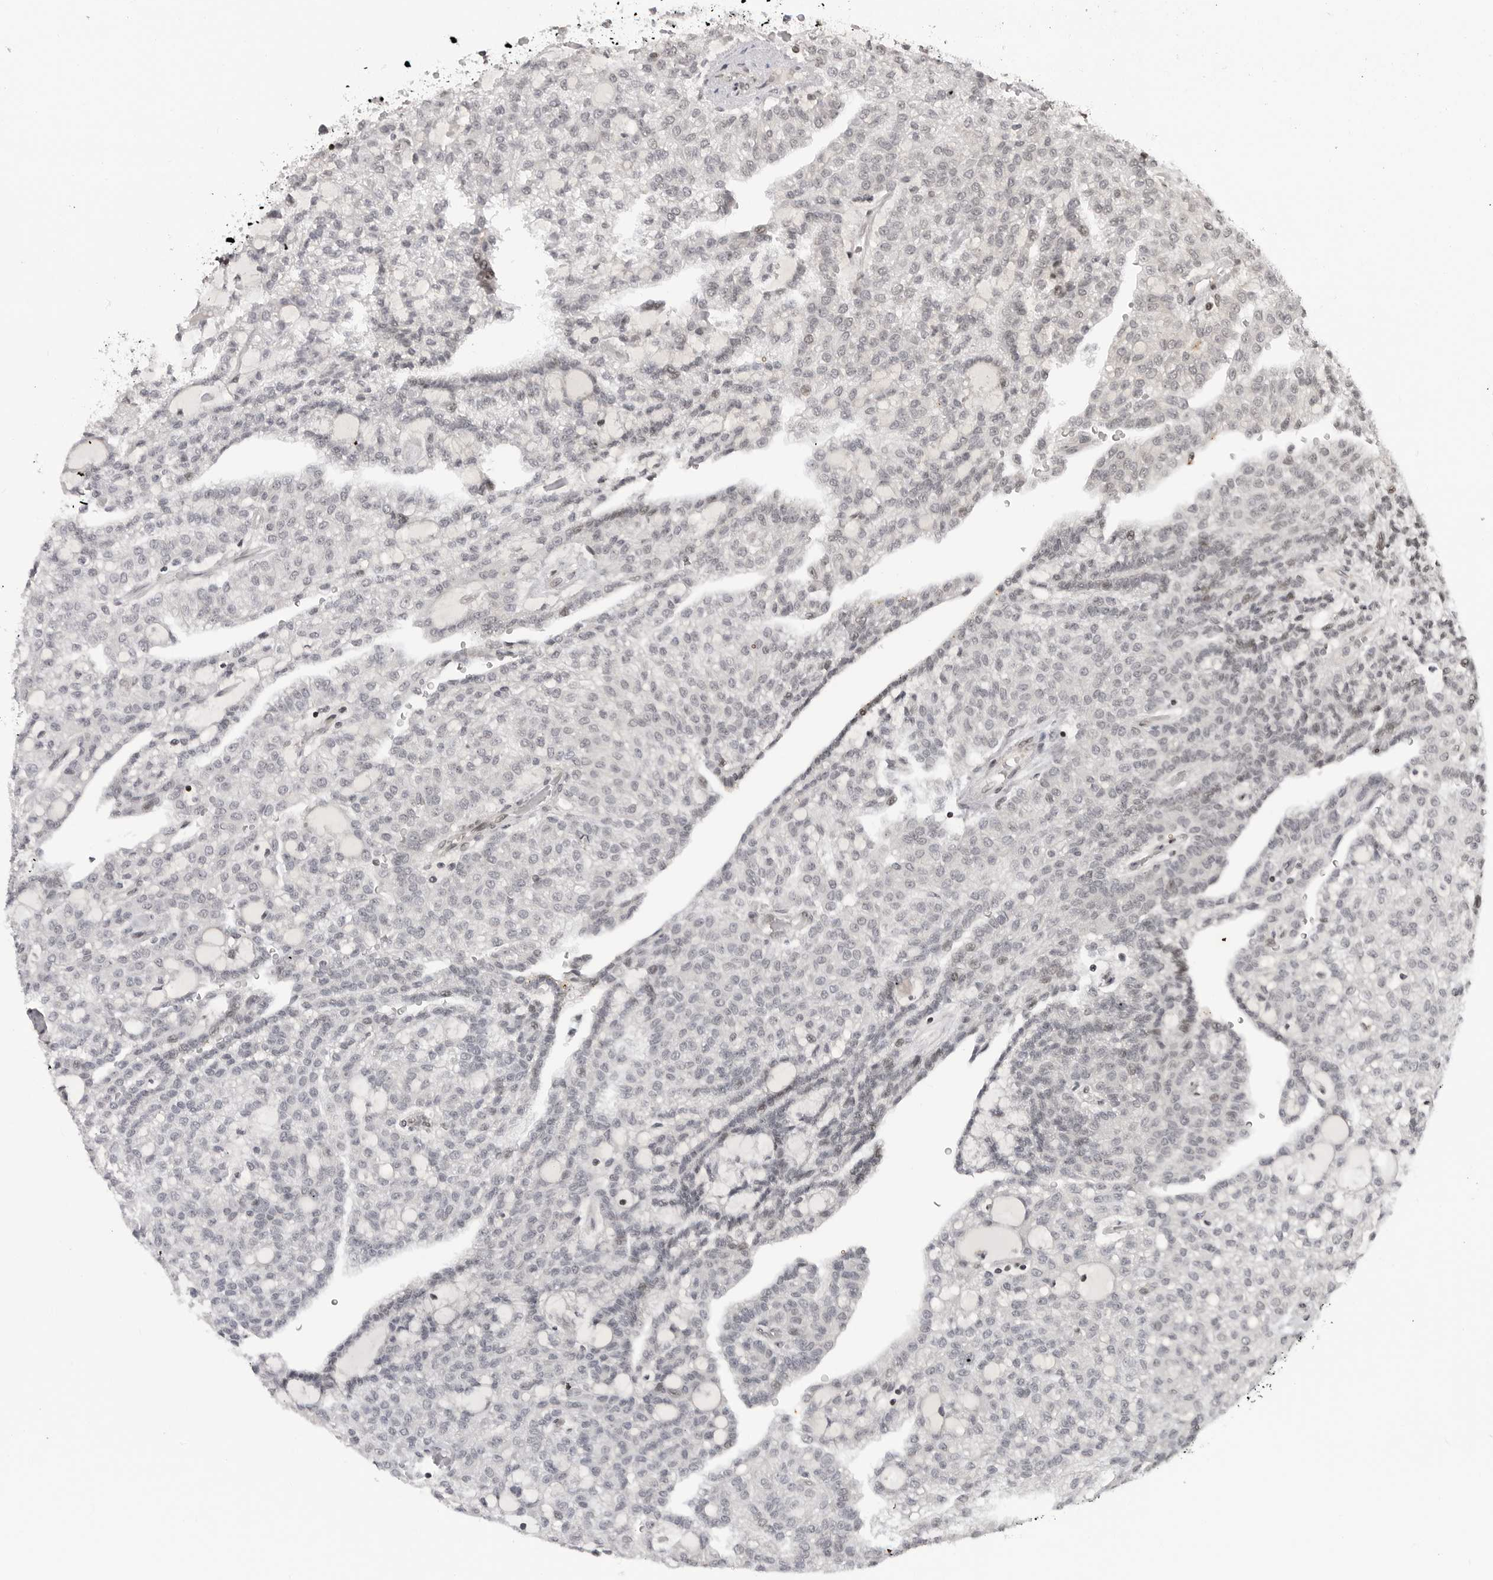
{"staining": {"intensity": "negative", "quantity": "none", "location": "none"}, "tissue": "renal cancer", "cell_type": "Tumor cells", "image_type": "cancer", "snomed": [{"axis": "morphology", "description": "Adenocarcinoma, NOS"}, {"axis": "topography", "description": "Kidney"}], "caption": "This micrograph is of renal cancer (adenocarcinoma) stained with immunohistochemistry (IHC) to label a protein in brown with the nuclei are counter-stained blue. There is no positivity in tumor cells. (Stains: DAB IHC with hematoxylin counter stain, Microscopy: brightfield microscopy at high magnification).", "gene": "C8orf33", "patient": {"sex": "male", "age": 63}}